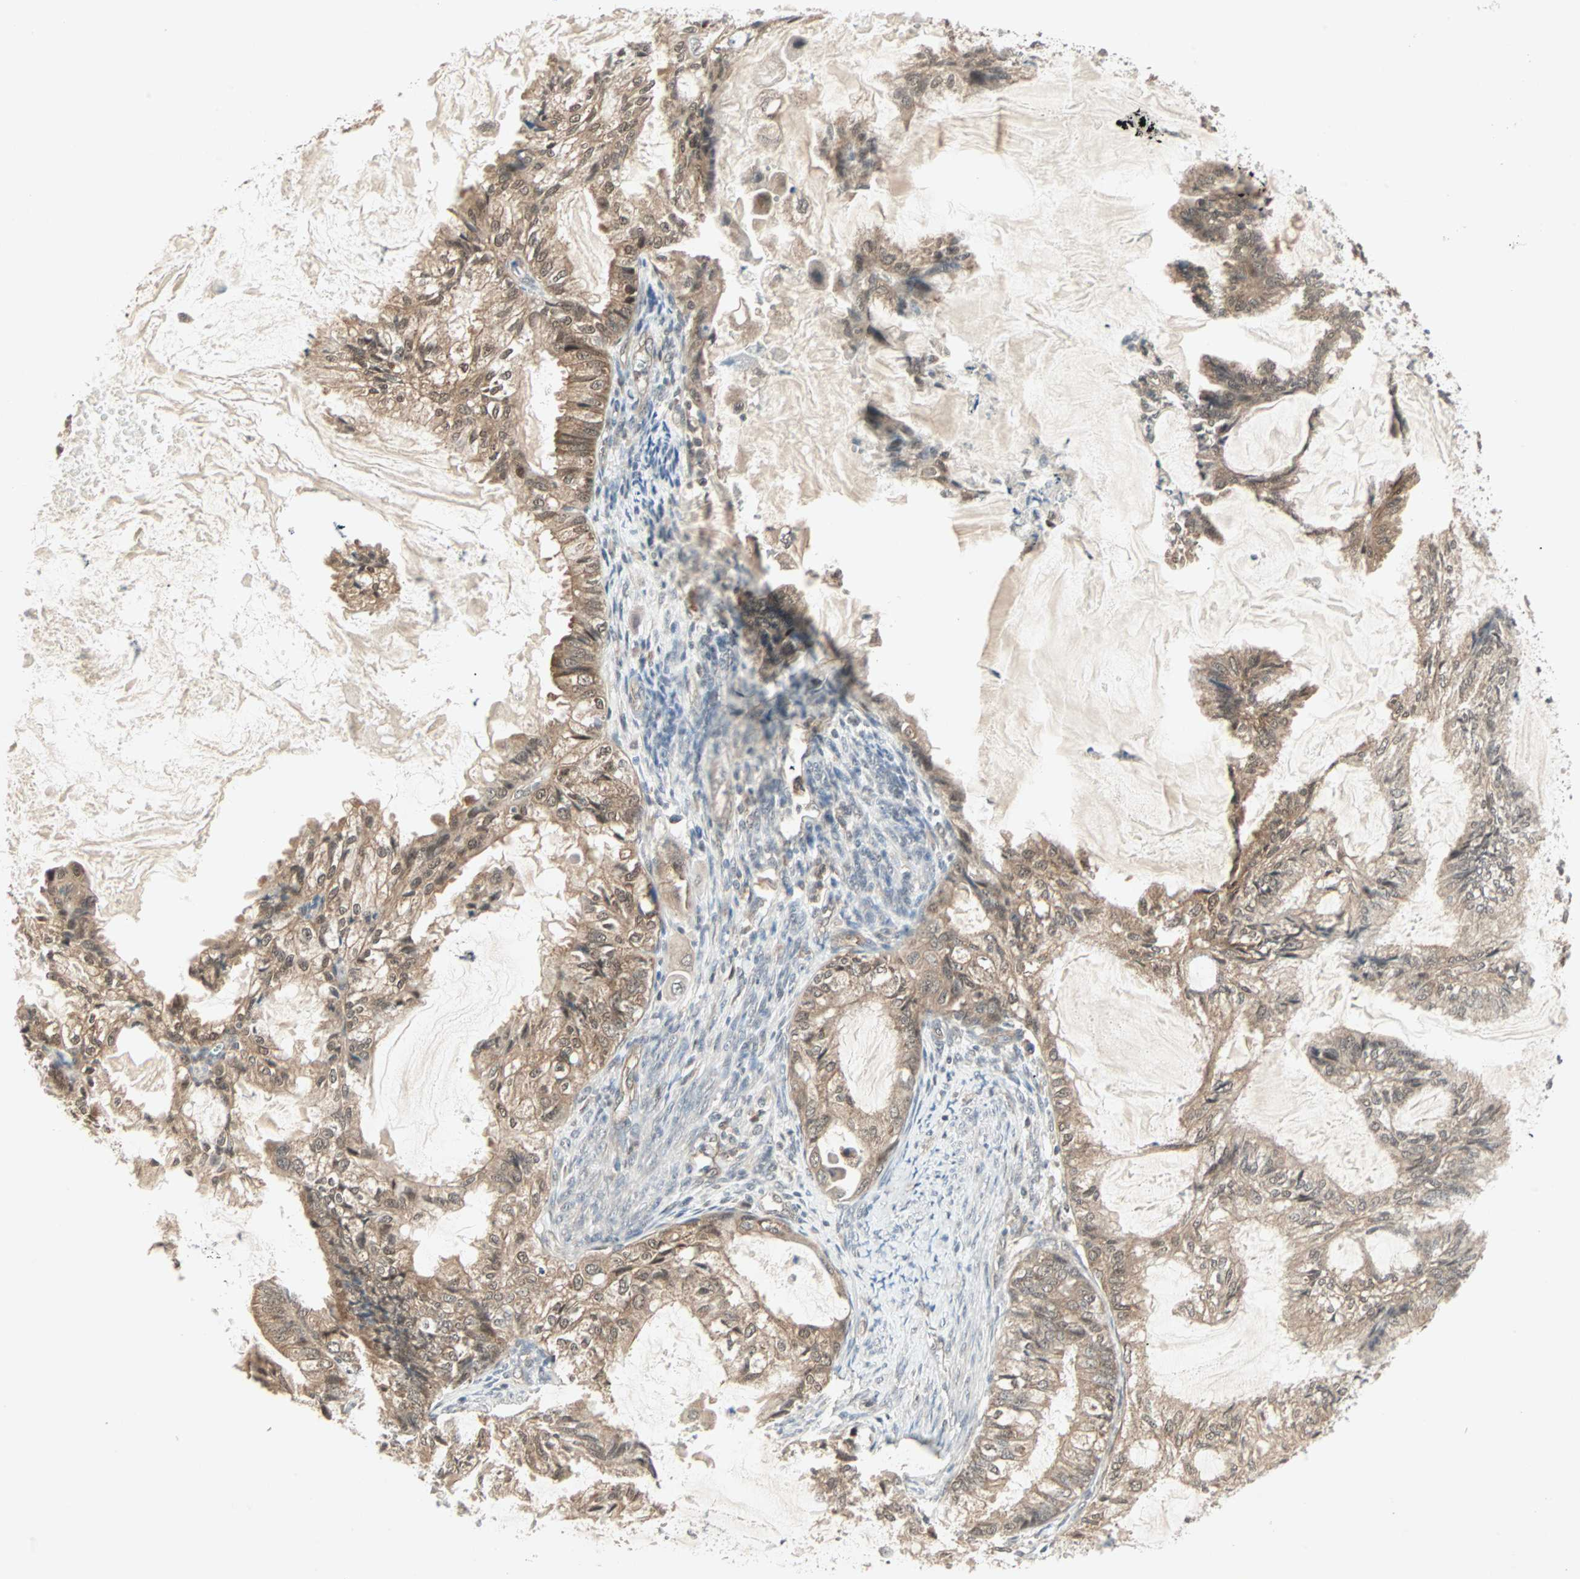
{"staining": {"intensity": "moderate", "quantity": ">75%", "location": "cytoplasmic/membranous,nuclear"}, "tissue": "cervical cancer", "cell_type": "Tumor cells", "image_type": "cancer", "snomed": [{"axis": "morphology", "description": "Normal tissue, NOS"}, {"axis": "morphology", "description": "Adenocarcinoma, NOS"}, {"axis": "topography", "description": "Cervix"}, {"axis": "topography", "description": "Endometrium"}], "caption": "Cervical cancer (adenocarcinoma) stained for a protein (brown) shows moderate cytoplasmic/membranous and nuclear positive expression in about >75% of tumor cells.", "gene": "PTPA", "patient": {"sex": "female", "age": 86}}